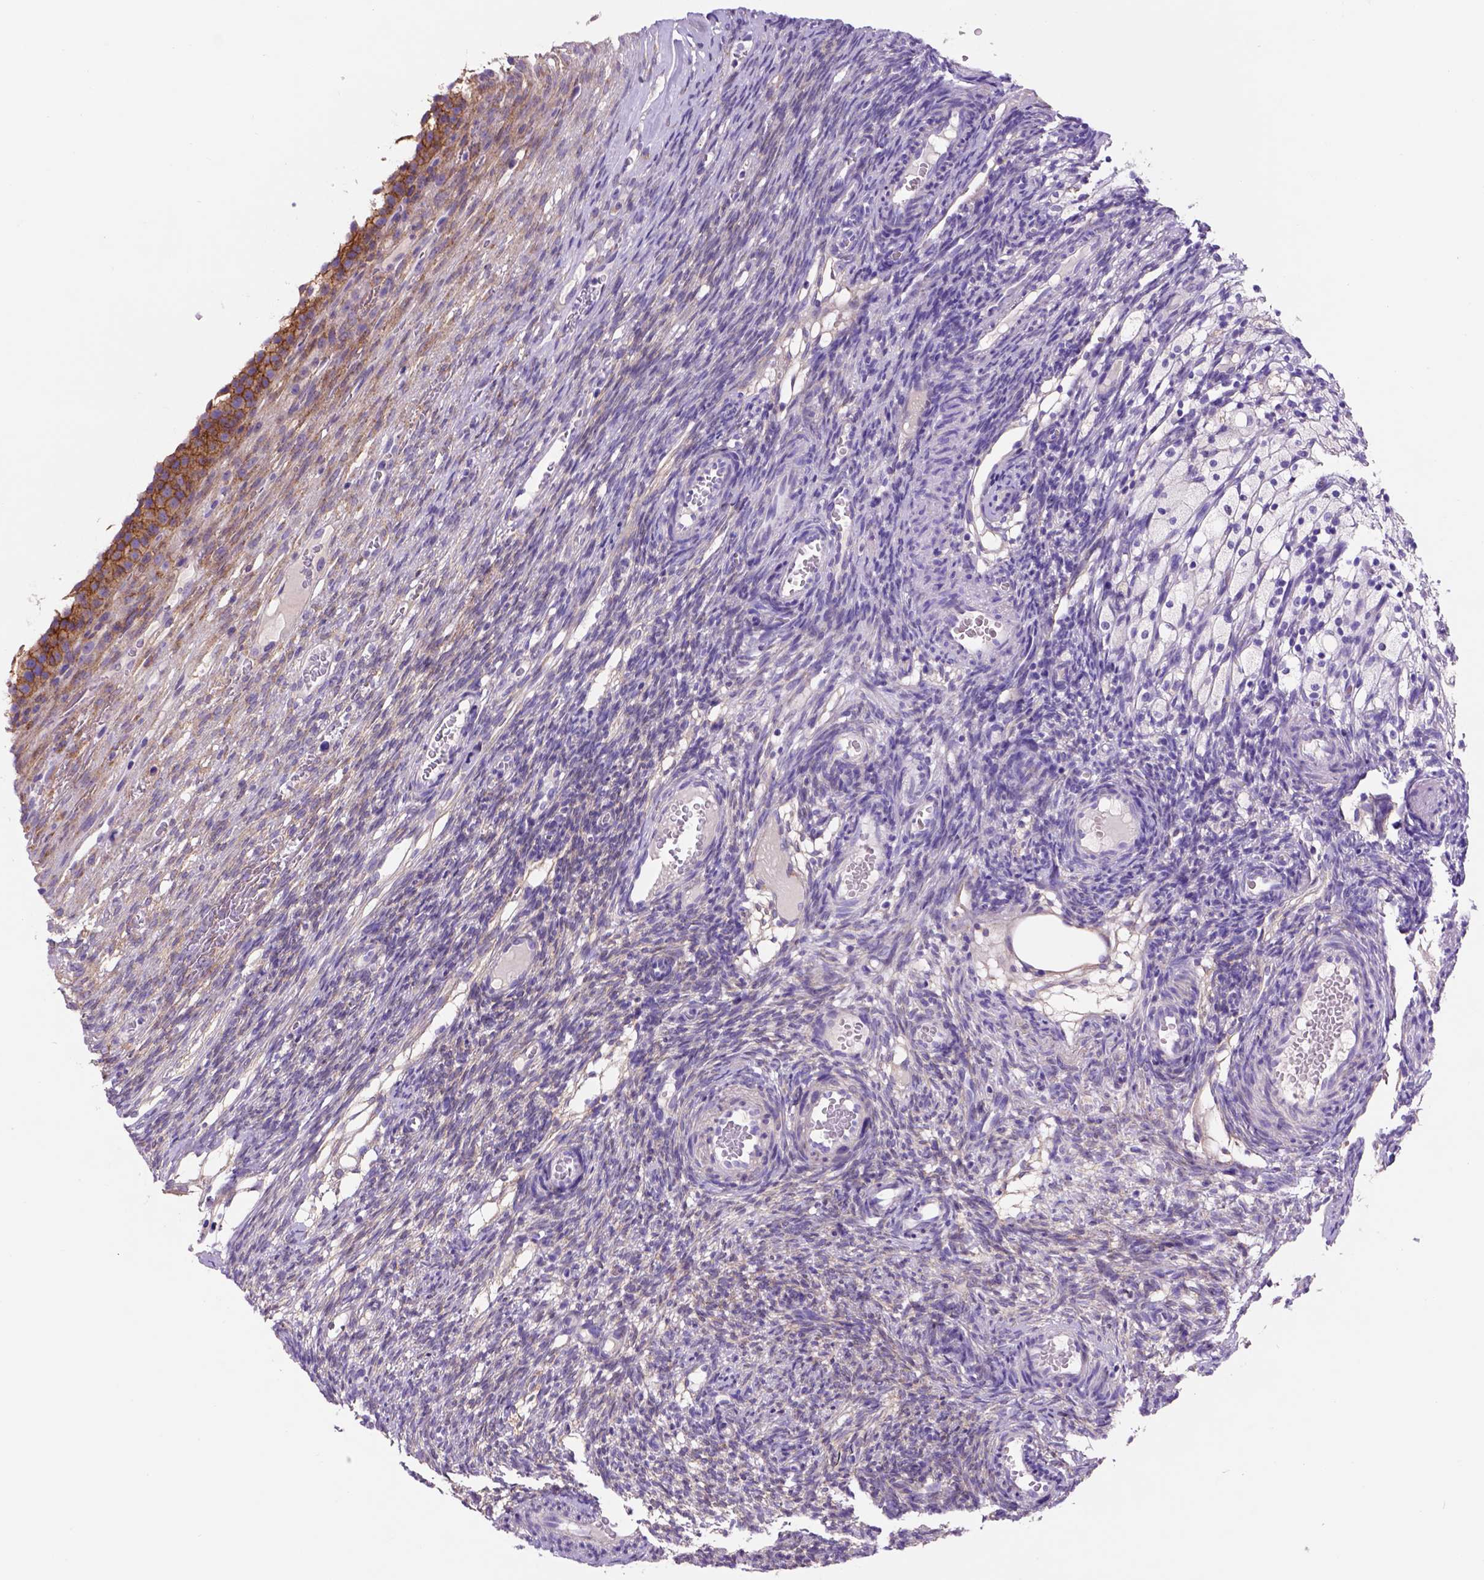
{"staining": {"intensity": "moderate", "quantity": "25%-75%", "location": "cytoplasmic/membranous"}, "tissue": "ovary", "cell_type": "Follicle cells", "image_type": "normal", "snomed": [{"axis": "morphology", "description": "Normal tissue, NOS"}, {"axis": "topography", "description": "Ovary"}], "caption": "The image exhibits staining of unremarkable ovary, revealing moderate cytoplasmic/membranous protein expression (brown color) within follicle cells.", "gene": "EGFR", "patient": {"sex": "female", "age": 34}}